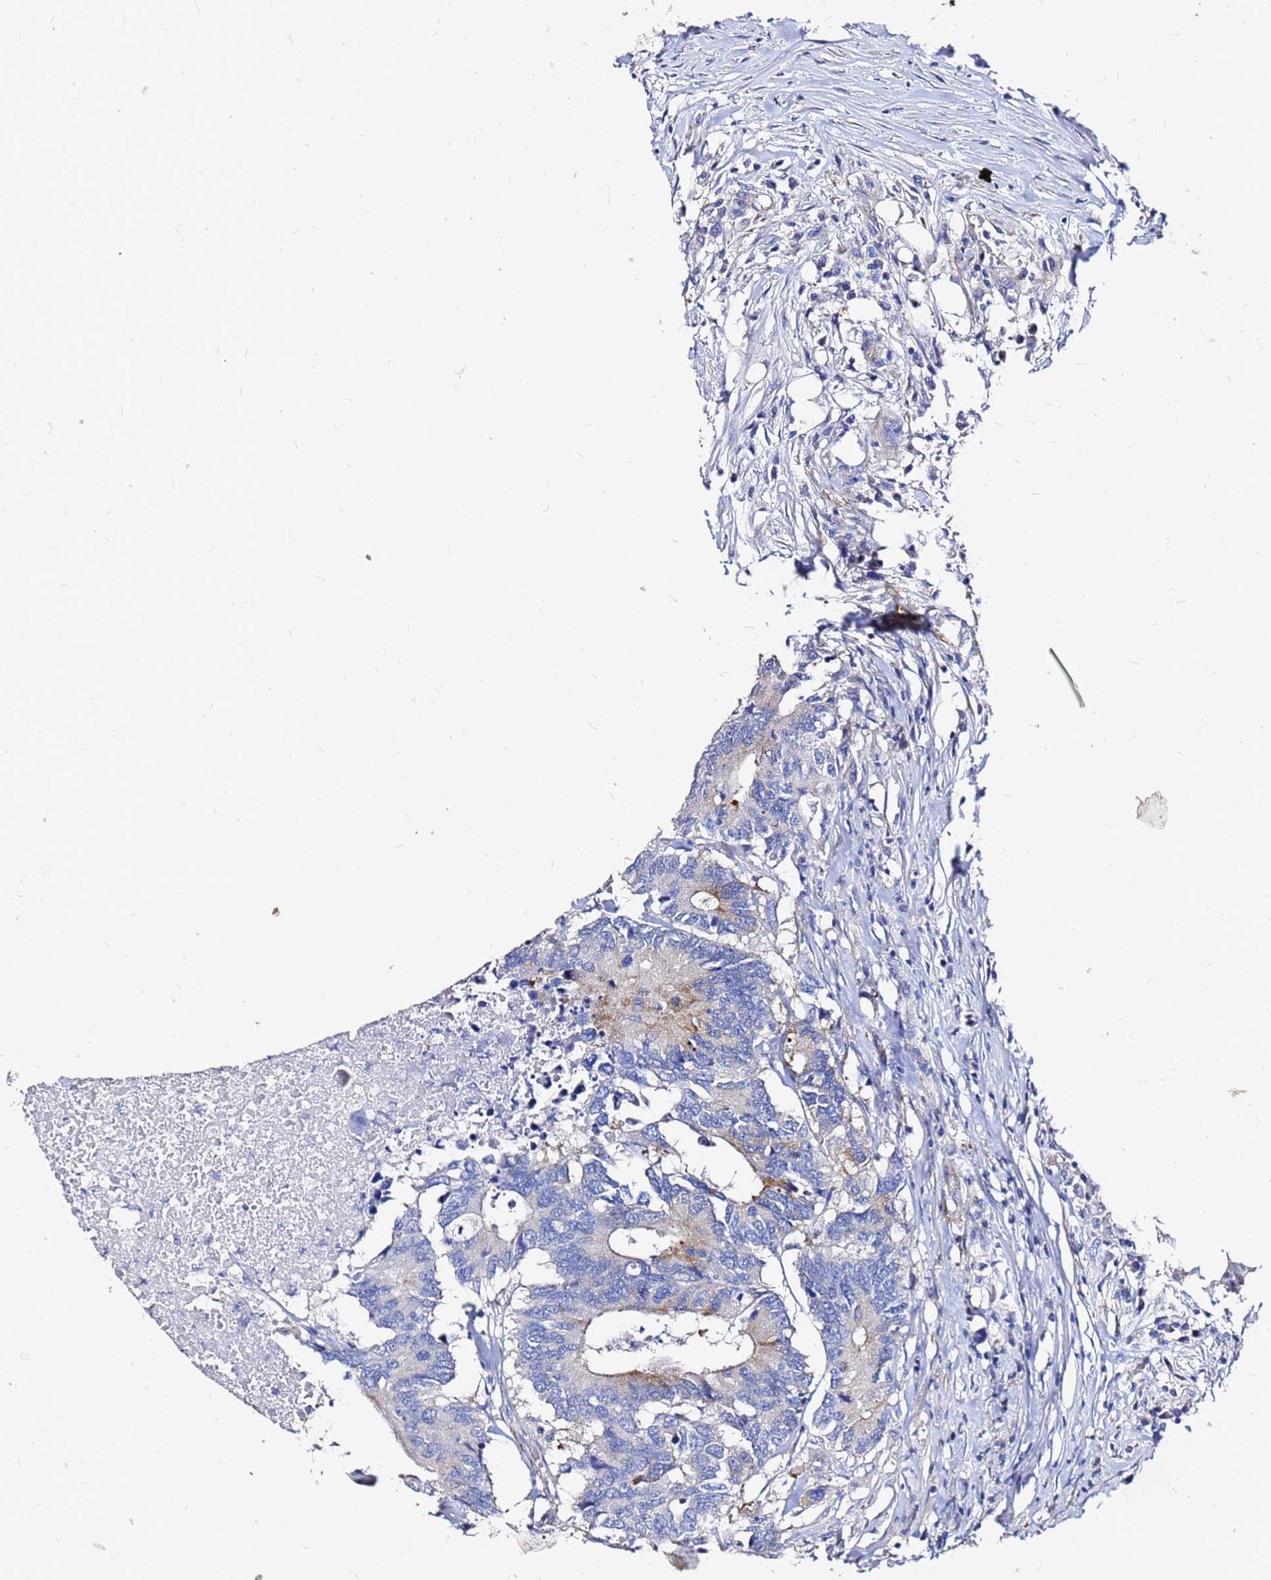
{"staining": {"intensity": "moderate", "quantity": "<25%", "location": "cytoplasmic/membranous"}, "tissue": "colorectal cancer", "cell_type": "Tumor cells", "image_type": "cancer", "snomed": [{"axis": "morphology", "description": "Adenocarcinoma, NOS"}, {"axis": "topography", "description": "Colon"}], "caption": "Colorectal cancer stained for a protein (brown) exhibits moderate cytoplasmic/membranous positive expression in approximately <25% of tumor cells.", "gene": "TUBA8", "patient": {"sex": "male", "age": 71}}